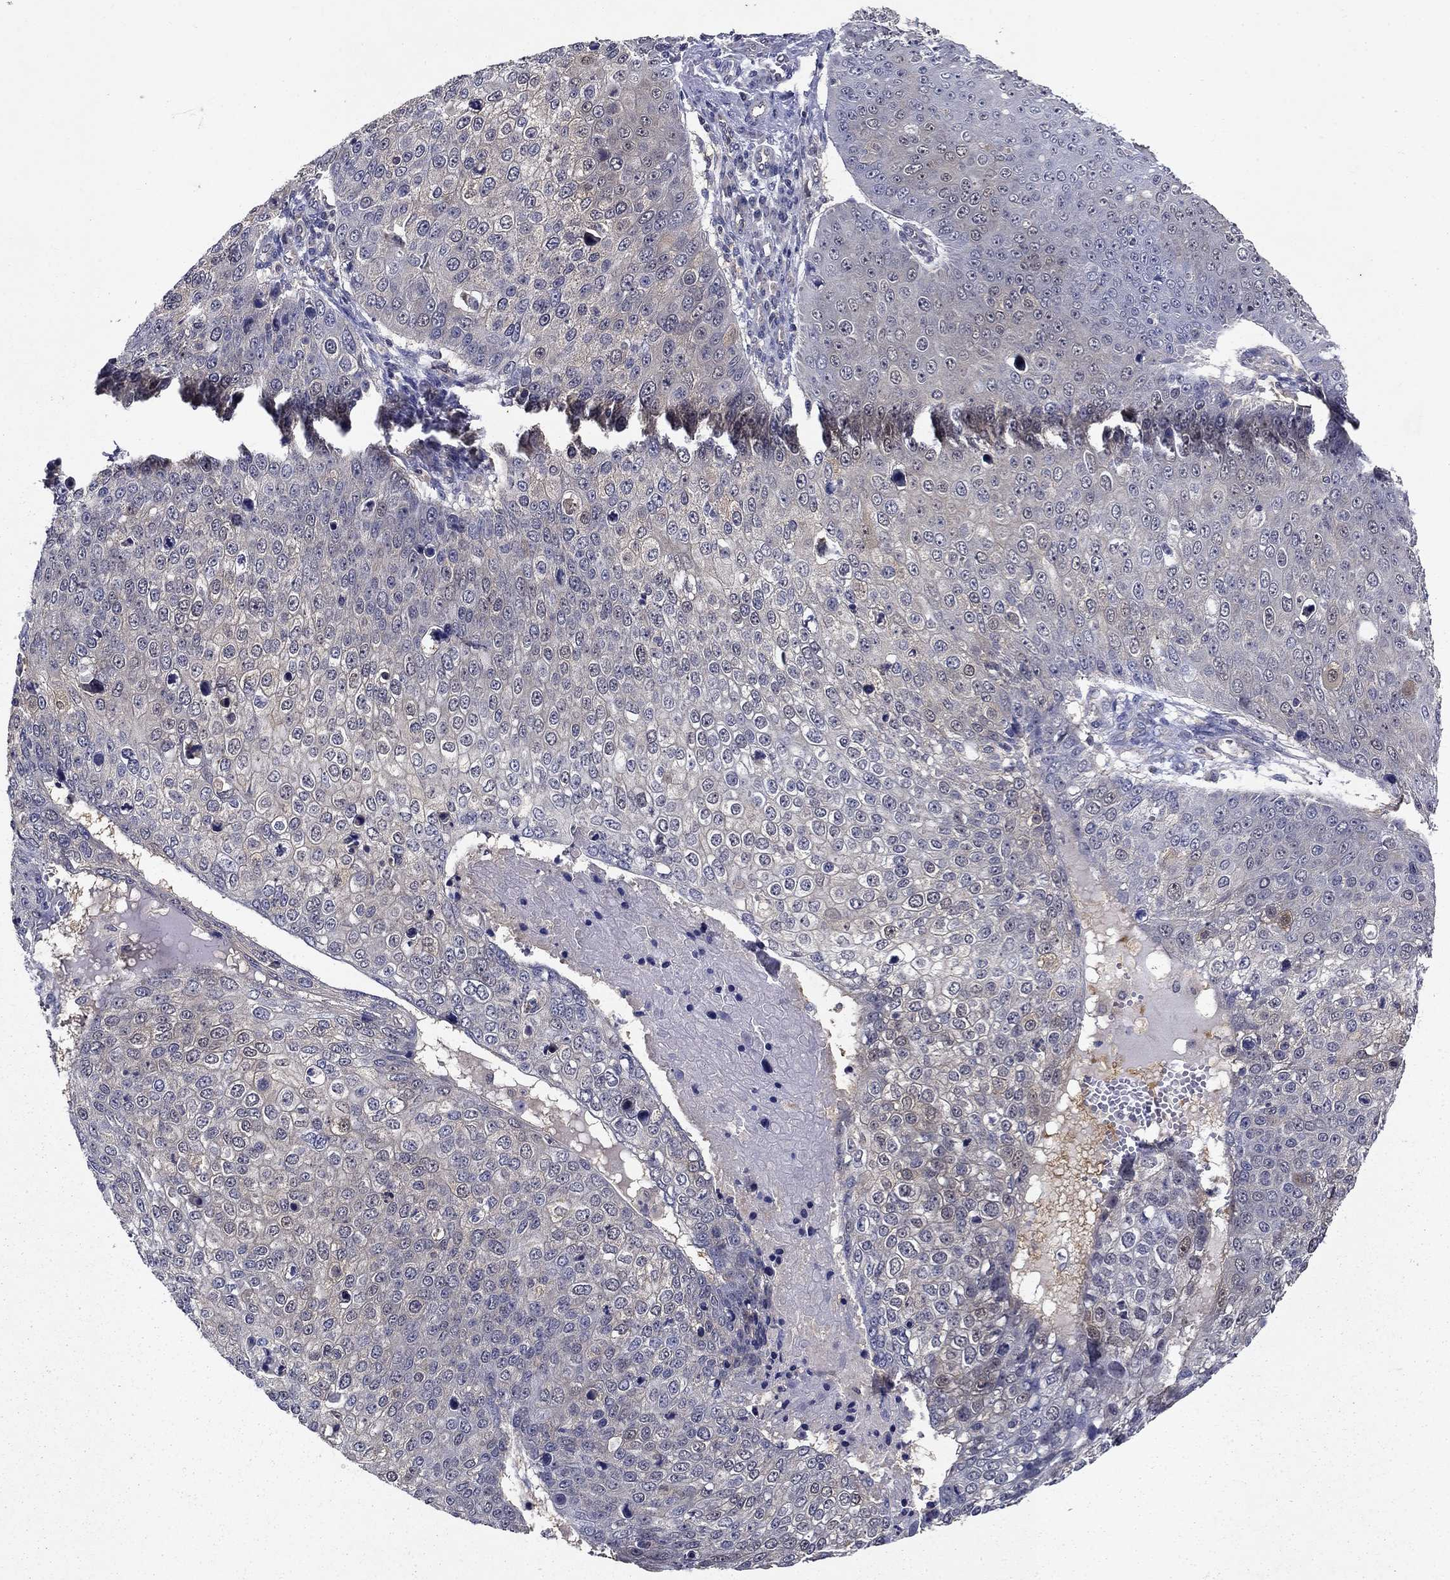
{"staining": {"intensity": "negative", "quantity": "none", "location": "none"}, "tissue": "skin cancer", "cell_type": "Tumor cells", "image_type": "cancer", "snomed": [{"axis": "morphology", "description": "Squamous cell carcinoma, NOS"}, {"axis": "topography", "description": "Skin"}], "caption": "Micrograph shows no significant protein positivity in tumor cells of skin cancer (squamous cell carcinoma).", "gene": "GLTP", "patient": {"sex": "male", "age": 71}}